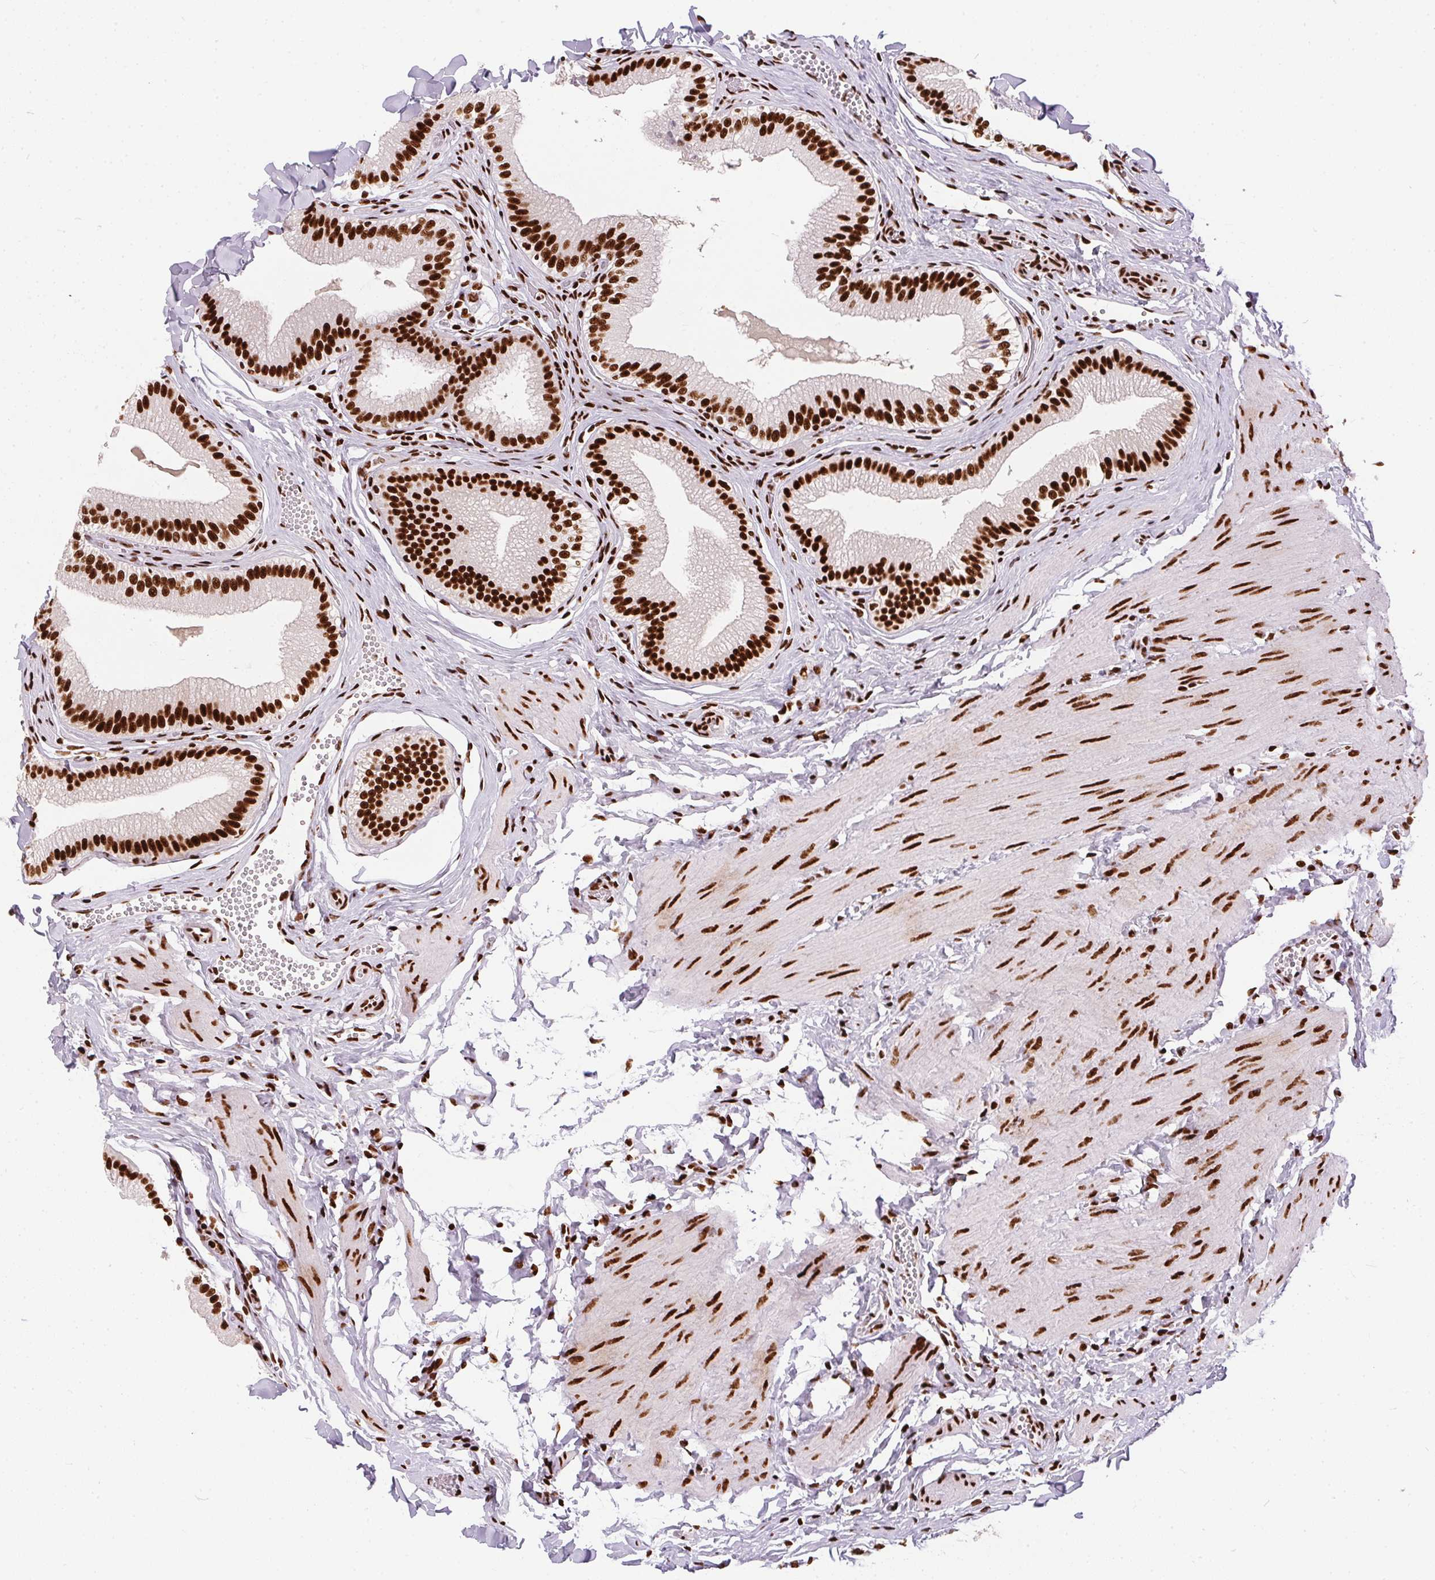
{"staining": {"intensity": "strong", "quantity": ">75%", "location": "nuclear"}, "tissue": "gallbladder", "cell_type": "Glandular cells", "image_type": "normal", "snomed": [{"axis": "morphology", "description": "Normal tissue, NOS"}, {"axis": "topography", "description": "Gallbladder"}, {"axis": "topography", "description": "Peripheral nerve tissue"}], "caption": "Protein expression by IHC exhibits strong nuclear positivity in approximately >75% of glandular cells in unremarkable gallbladder.", "gene": "PAGE3", "patient": {"sex": "male", "age": 17}}